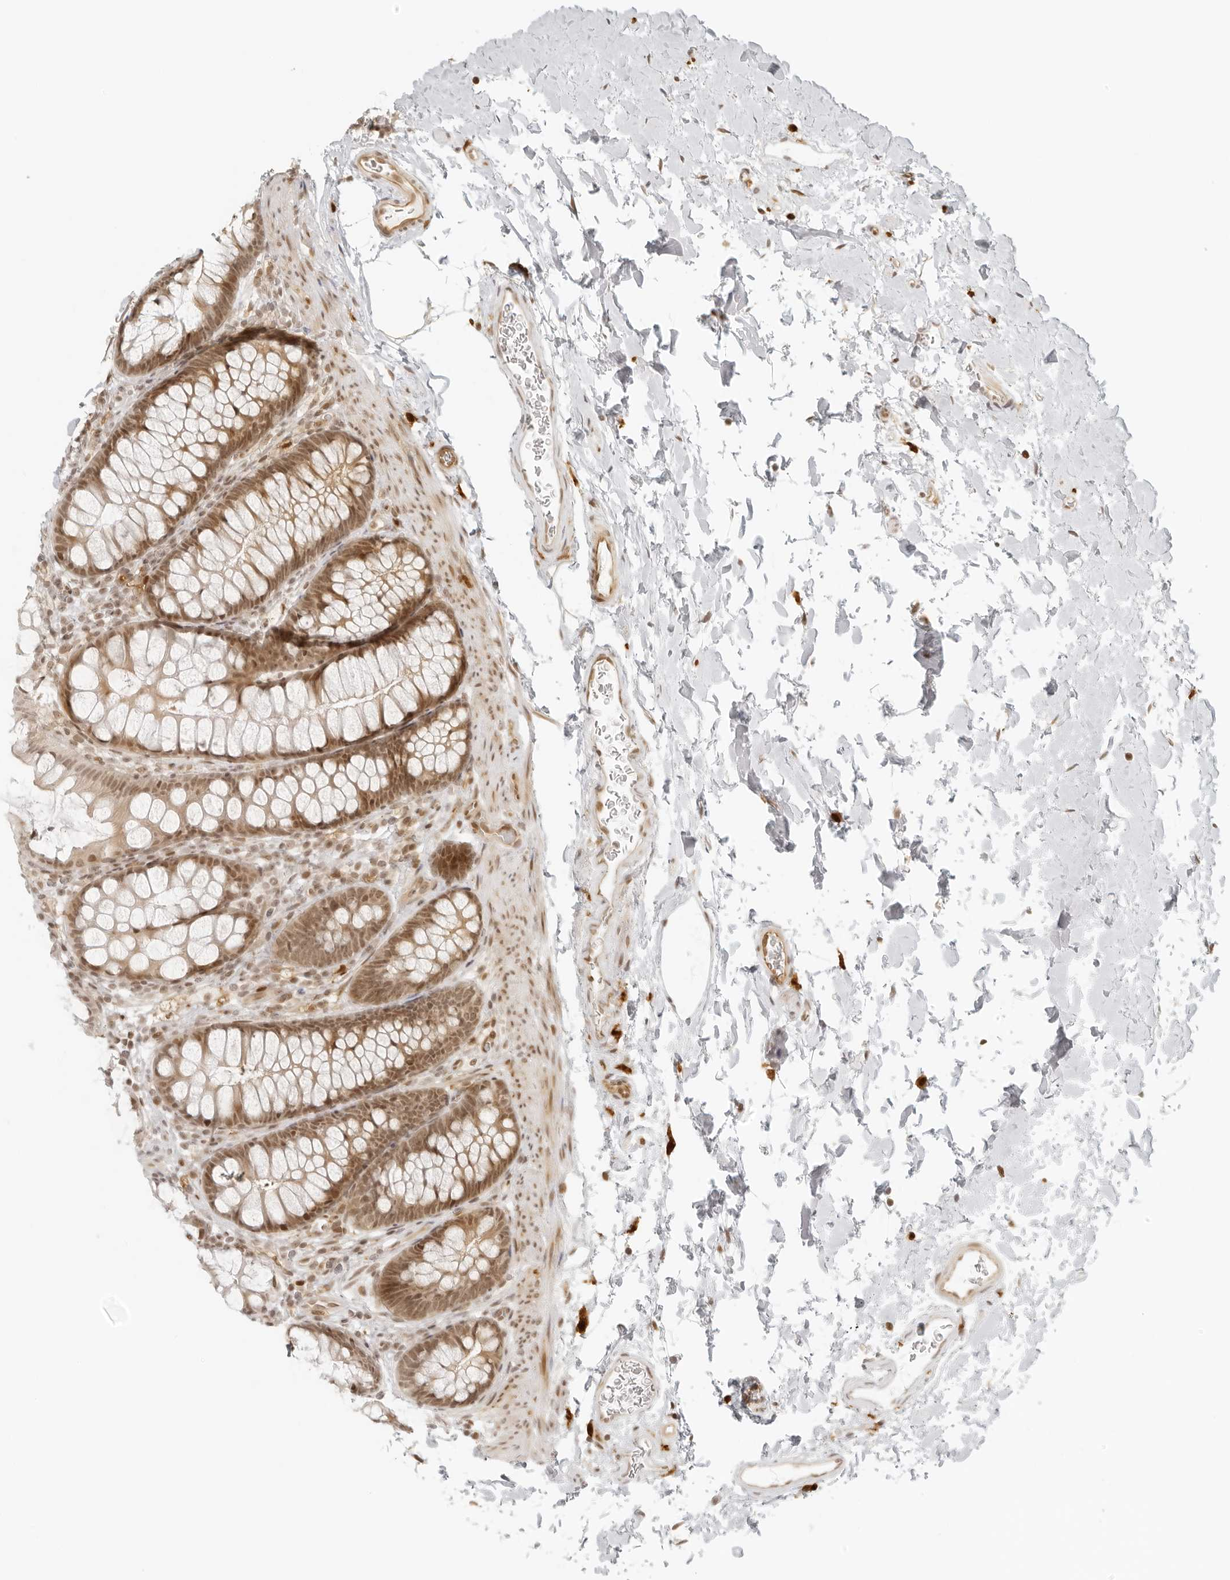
{"staining": {"intensity": "weak", "quantity": ">75%", "location": "cytoplasmic/membranous,nuclear"}, "tissue": "colon", "cell_type": "Endothelial cells", "image_type": "normal", "snomed": [{"axis": "morphology", "description": "Normal tissue, NOS"}, {"axis": "topography", "description": "Colon"}], "caption": "There is low levels of weak cytoplasmic/membranous,nuclear staining in endothelial cells of unremarkable colon, as demonstrated by immunohistochemical staining (brown color).", "gene": "ZNF407", "patient": {"sex": "female", "age": 62}}